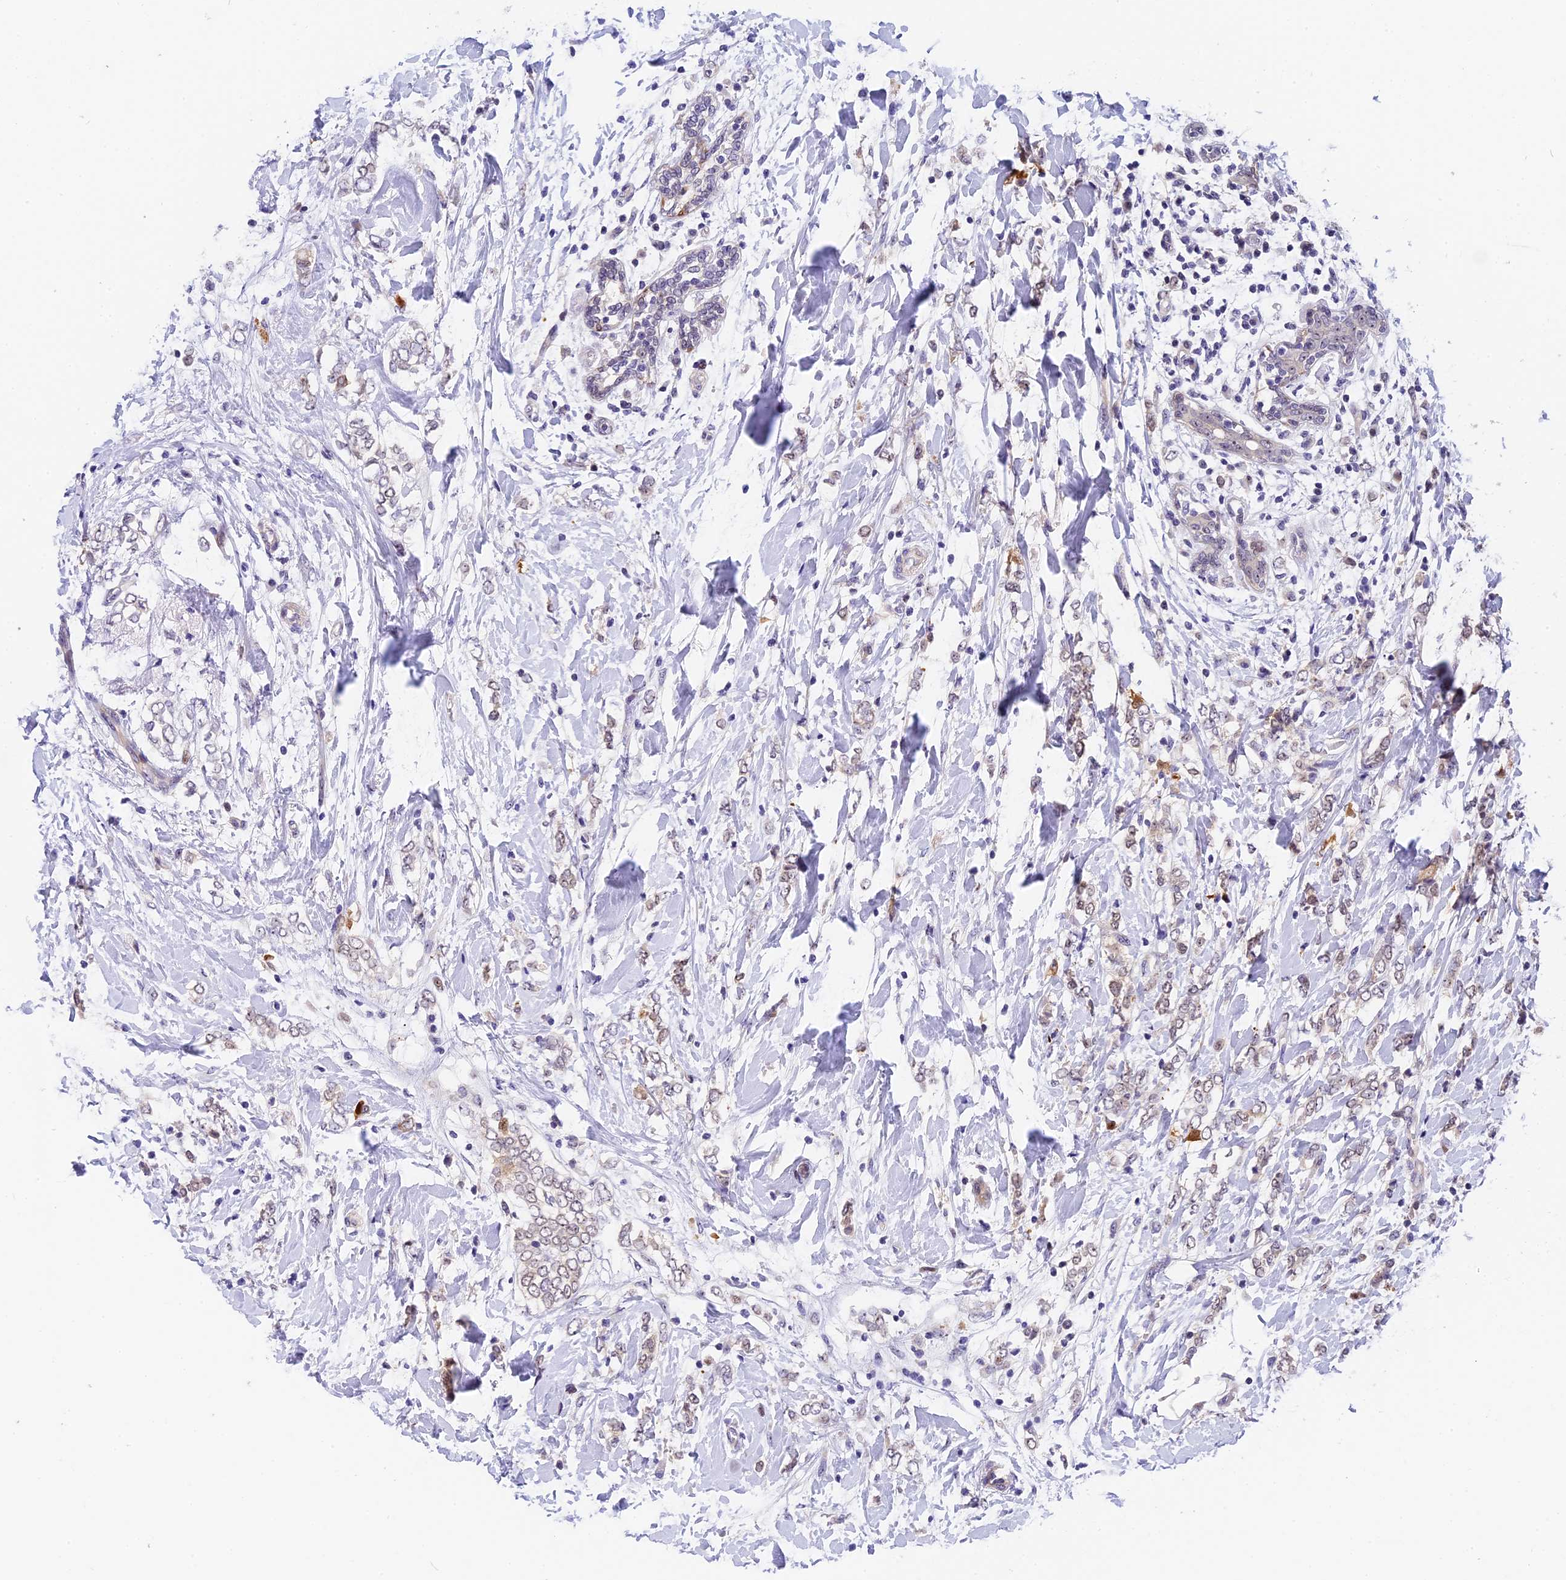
{"staining": {"intensity": "negative", "quantity": "none", "location": "none"}, "tissue": "breast cancer", "cell_type": "Tumor cells", "image_type": "cancer", "snomed": [{"axis": "morphology", "description": "Normal tissue, NOS"}, {"axis": "morphology", "description": "Lobular carcinoma"}, {"axis": "topography", "description": "Breast"}], "caption": "Micrograph shows no significant protein staining in tumor cells of breast lobular carcinoma.", "gene": "MIDN", "patient": {"sex": "female", "age": 47}}